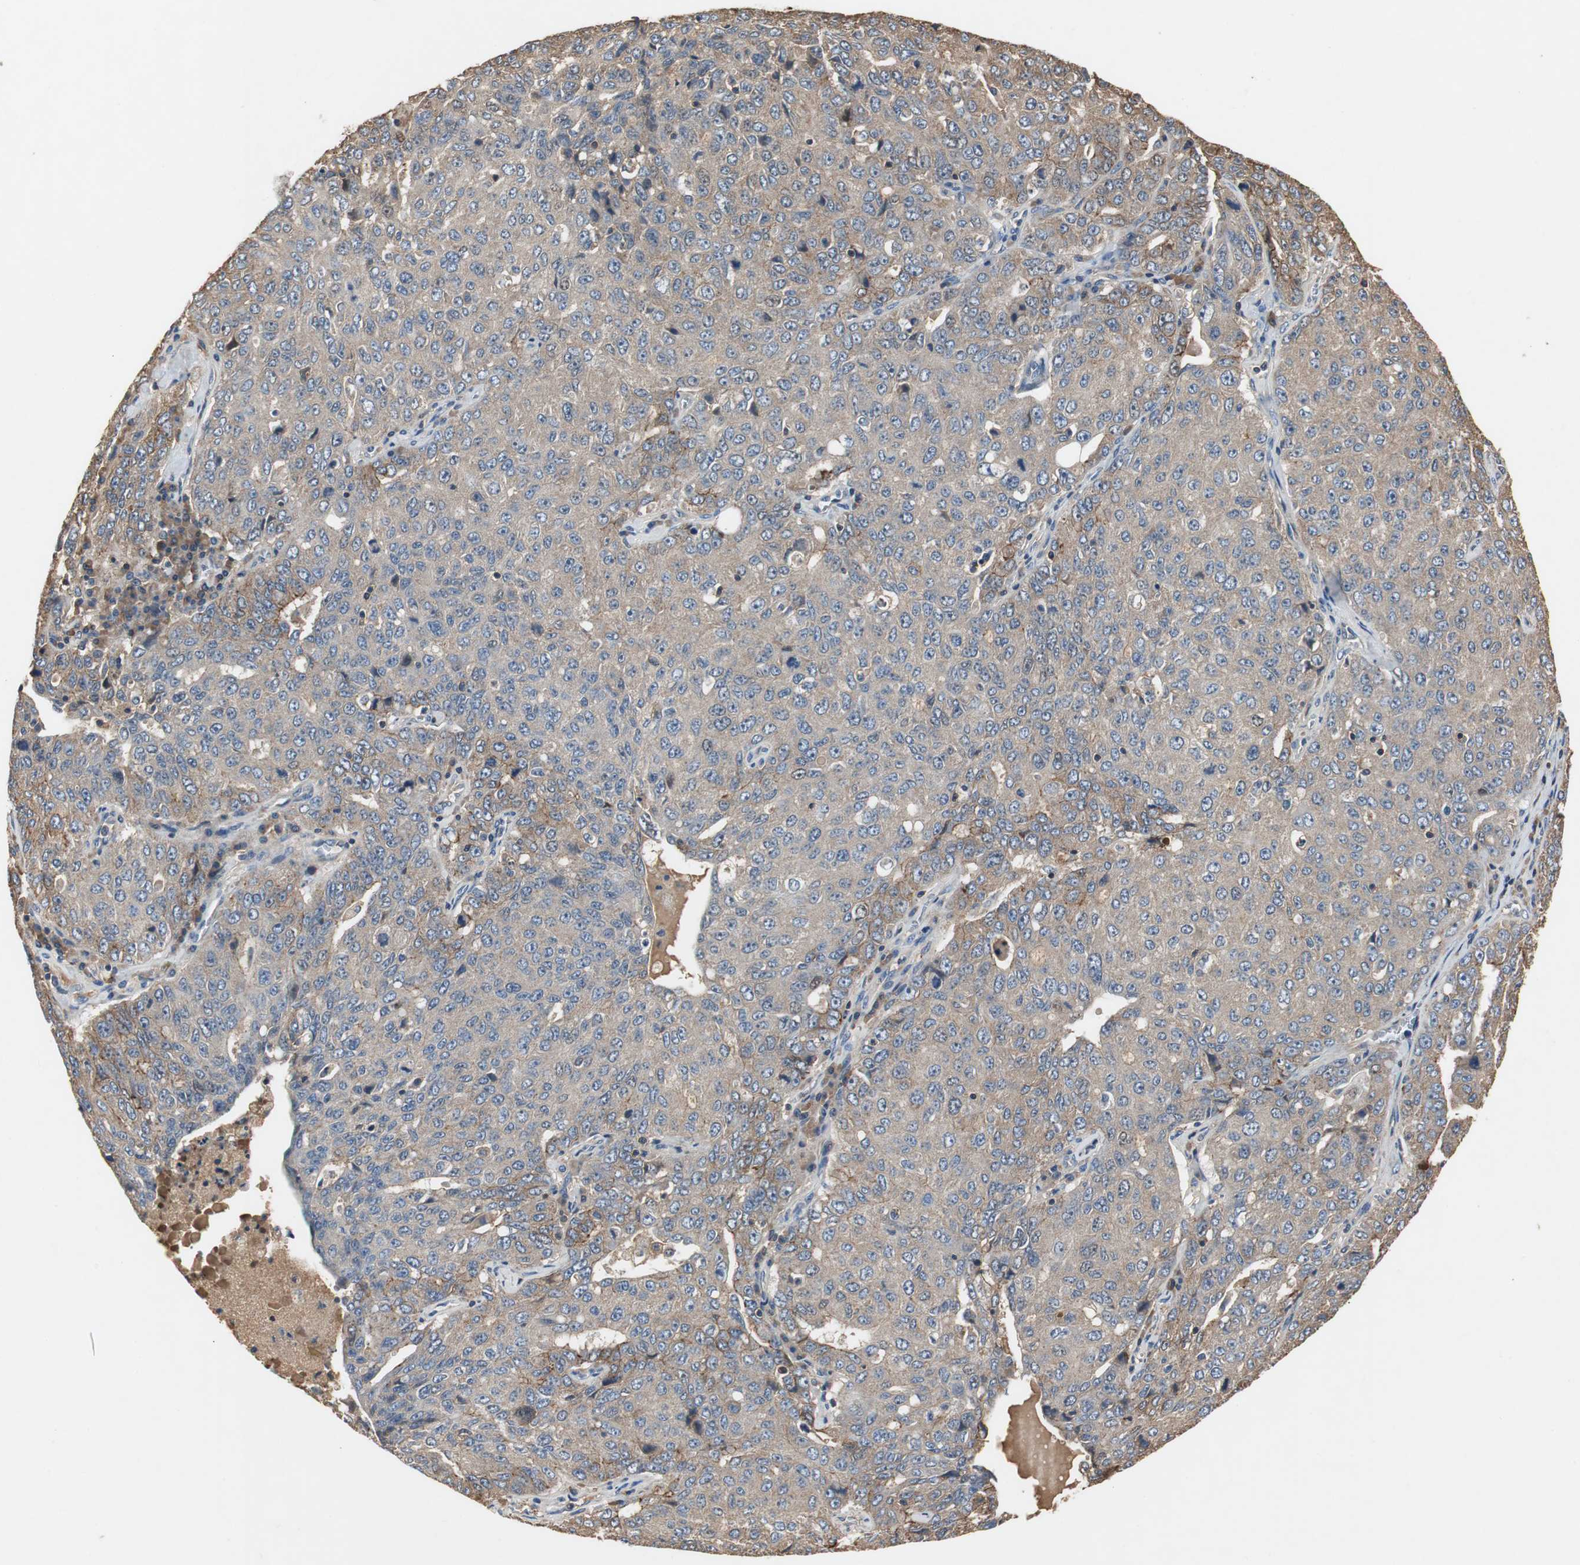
{"staining": {"intensity": "weak", "quantity": ">75%", "location": "cytoplasmic/membranous"}, "tissue": "ovarian cancer", "cell_type": "Tumor cells", "image_type": "cancer", "snomed": [{"axis": "morphology", "description": "Carcinoma, endometroid"}, {"axis": "topography", "description": "Ovary"}], "caption": "A brown stain highlights weak cytoplasmic/membranous staining of a protein in human ovarian endometroid carcinoma tumor cells. The staining is performed using DAB brown chromogen to label protein expression. The nuclei are counter-stained blue using hematoxylin.", "gene": "TNFRSF14", "patient": {"sex": "female", "age": 62}}